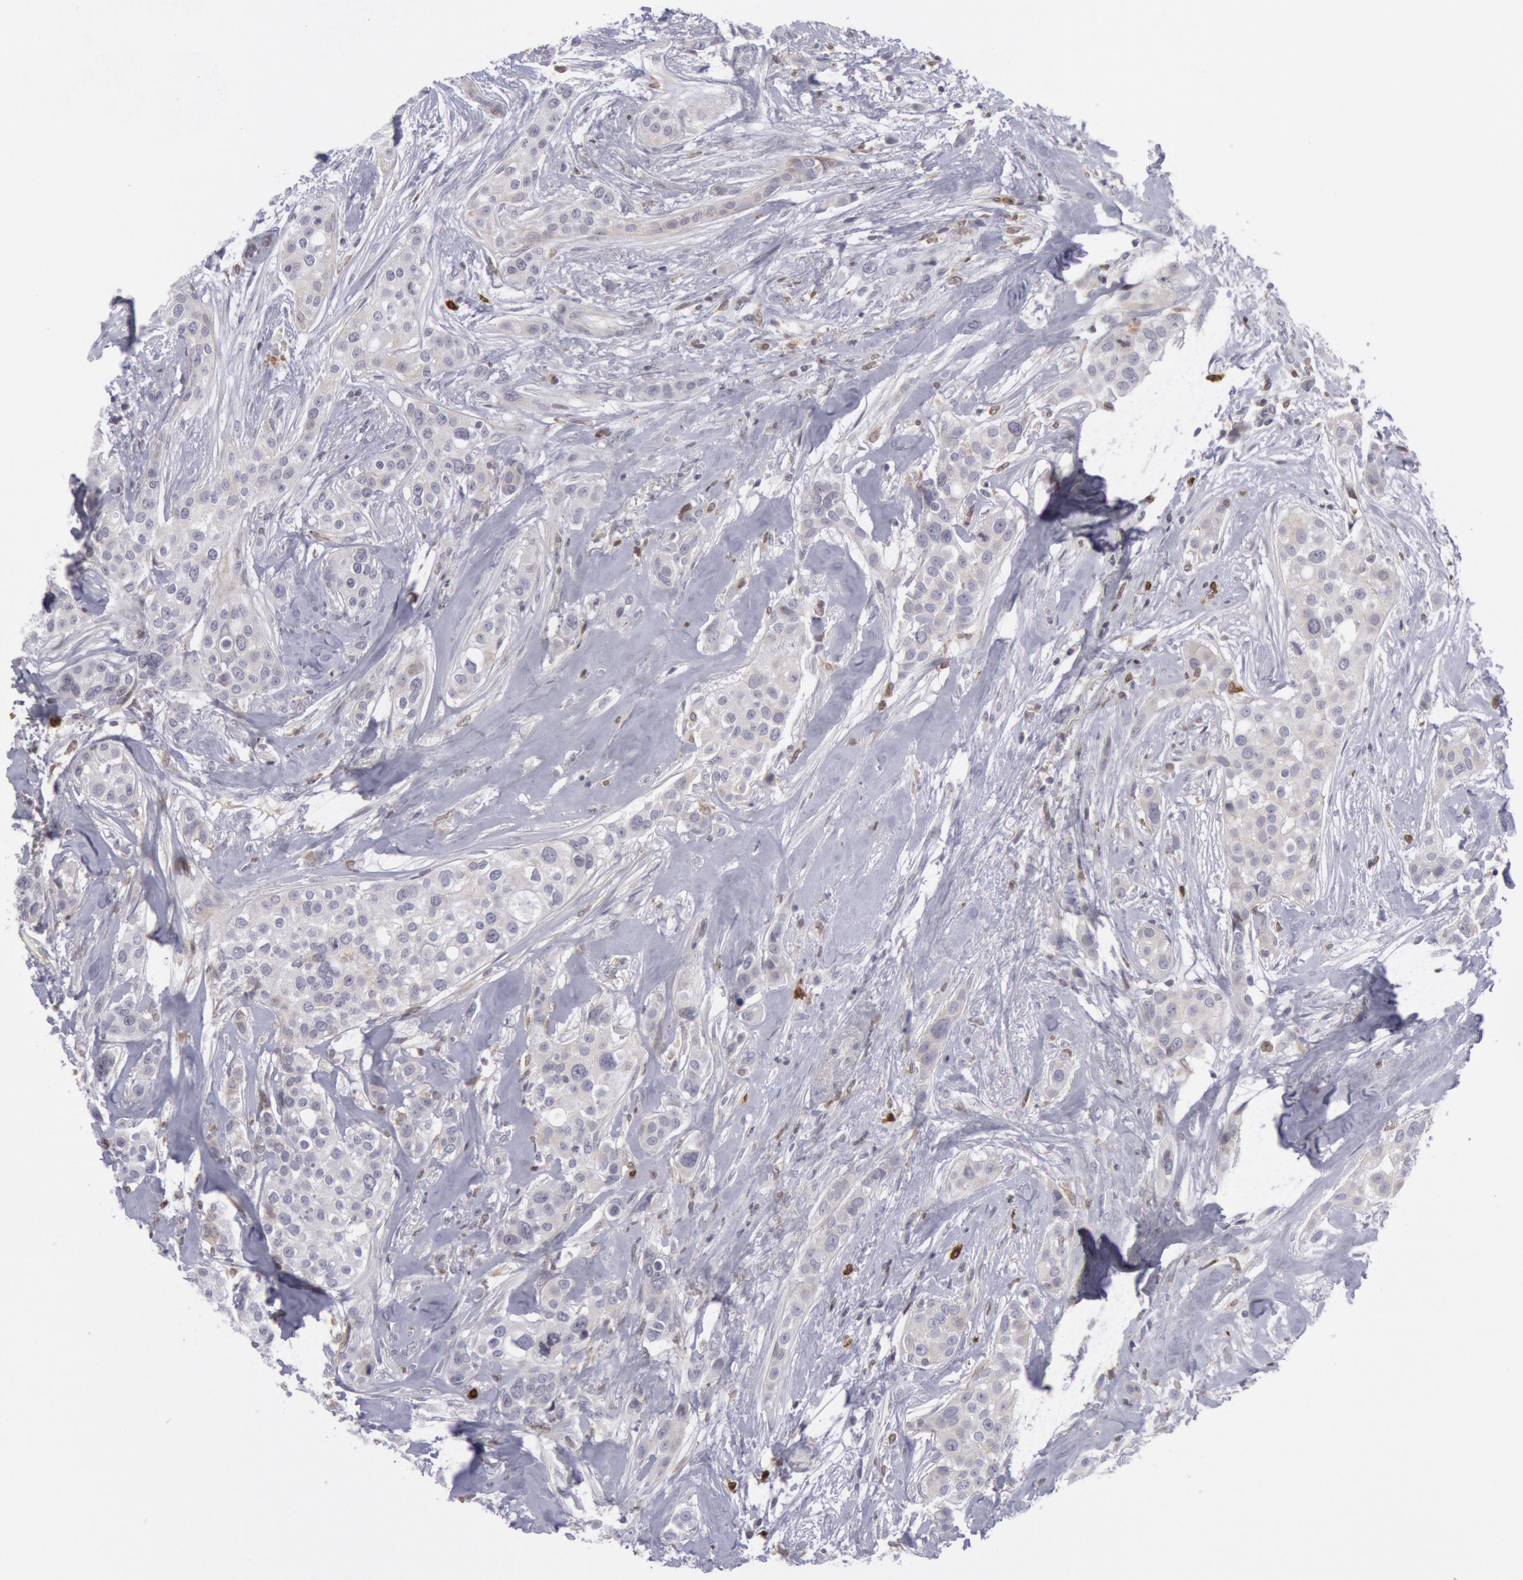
{"staining": {"intensity": "weak", "quantity": "<25%", "location": "cytoplasmic/membranous"}, "tissue": "breast cancer", "cell_type": "Tumor cells", "image_type": "cancer", "snomed": [{"axis": "morphology", "description": "Duct carcinoma"}, {"axis": "topography", "description": "Breast"}], "caption": "This is an IHC photomicrograph of human infiltrating ductal carcinoma (breast). There is no expression in tumor cells.", "gene": "PTGS2", "patient": {"sex": "female", "age": 45}}